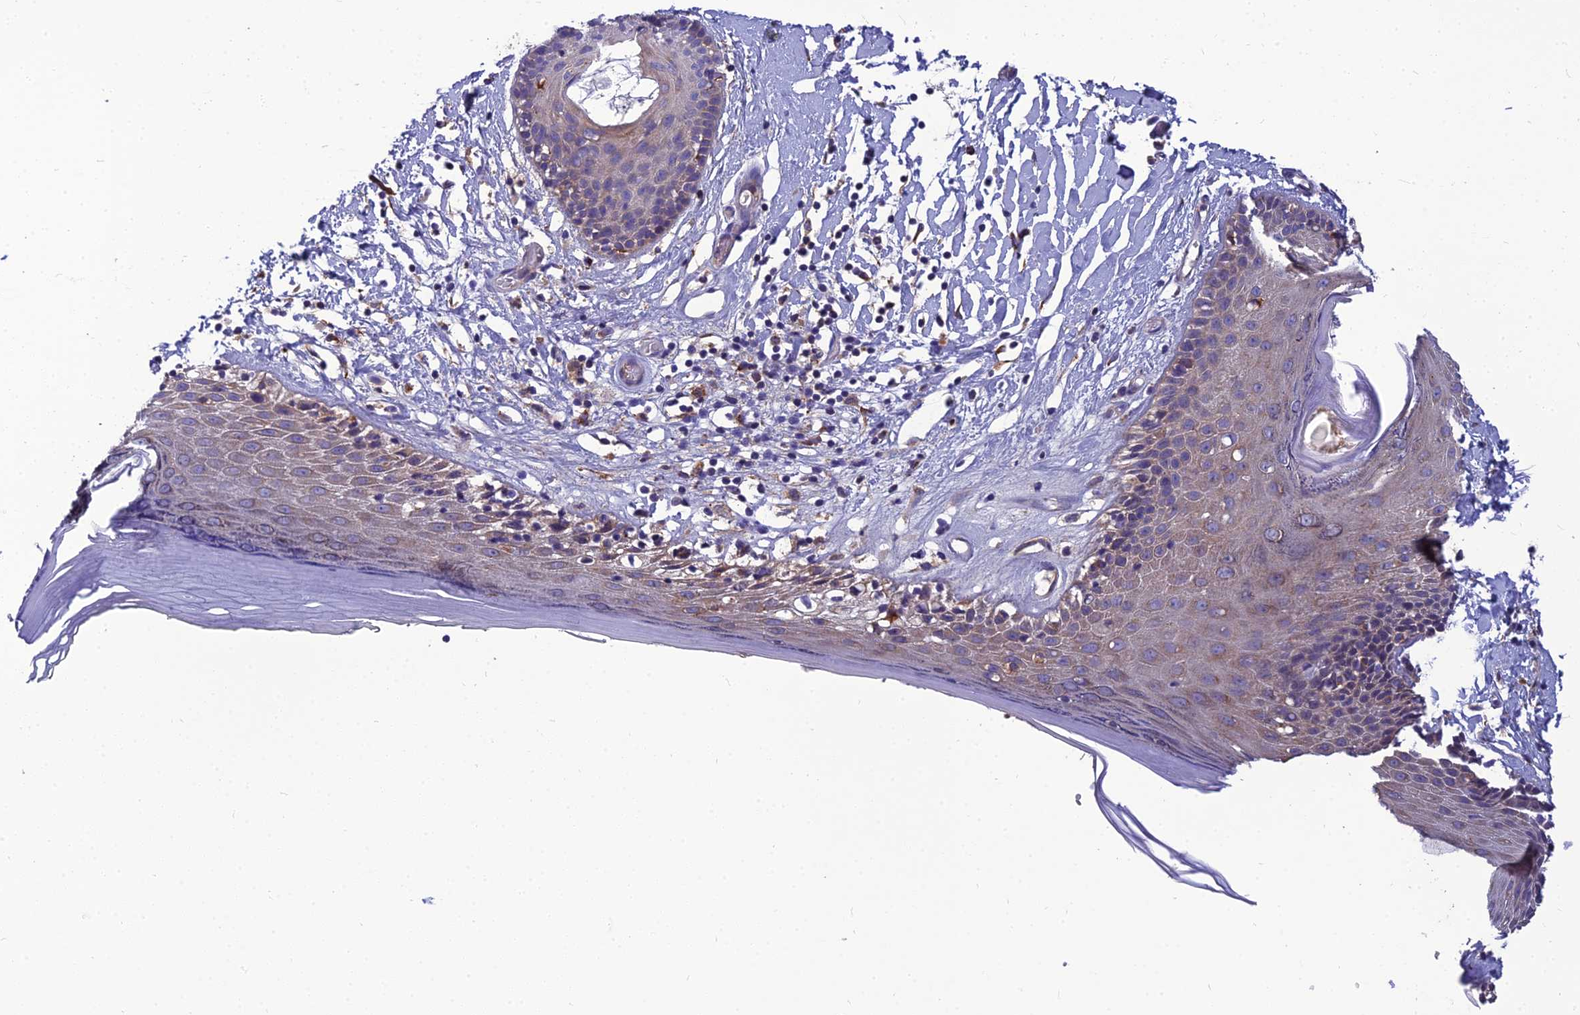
{"staining": {"intensity": "weak", "quantity": "25%-75%", "location": "cytoplasmic/membranous"}, "tissue": "skin", "cell_type": "Epidermal cells", "image_type": "normal", "snomed": [{"axis": "morphology", "description": "Normal tissue, NOS"}, {"axis": "topography", "description": "Adipose tissue"}, {"axis": "topography", "description": "Vascular tissue"}, {"axis": "topography", "description": "Vulva"}, {"axis": "topography", "description": "Peripheral nerve tissue"}], "caption": "This histopathology image exhibits immunohistochemistry staining of normal human skin, with low weak cytoplasmic/membranous staining in about 25%-75% of epidermal cells.", "gene": "UMAD1", "patient": {"sex": "female", "age": 86}}